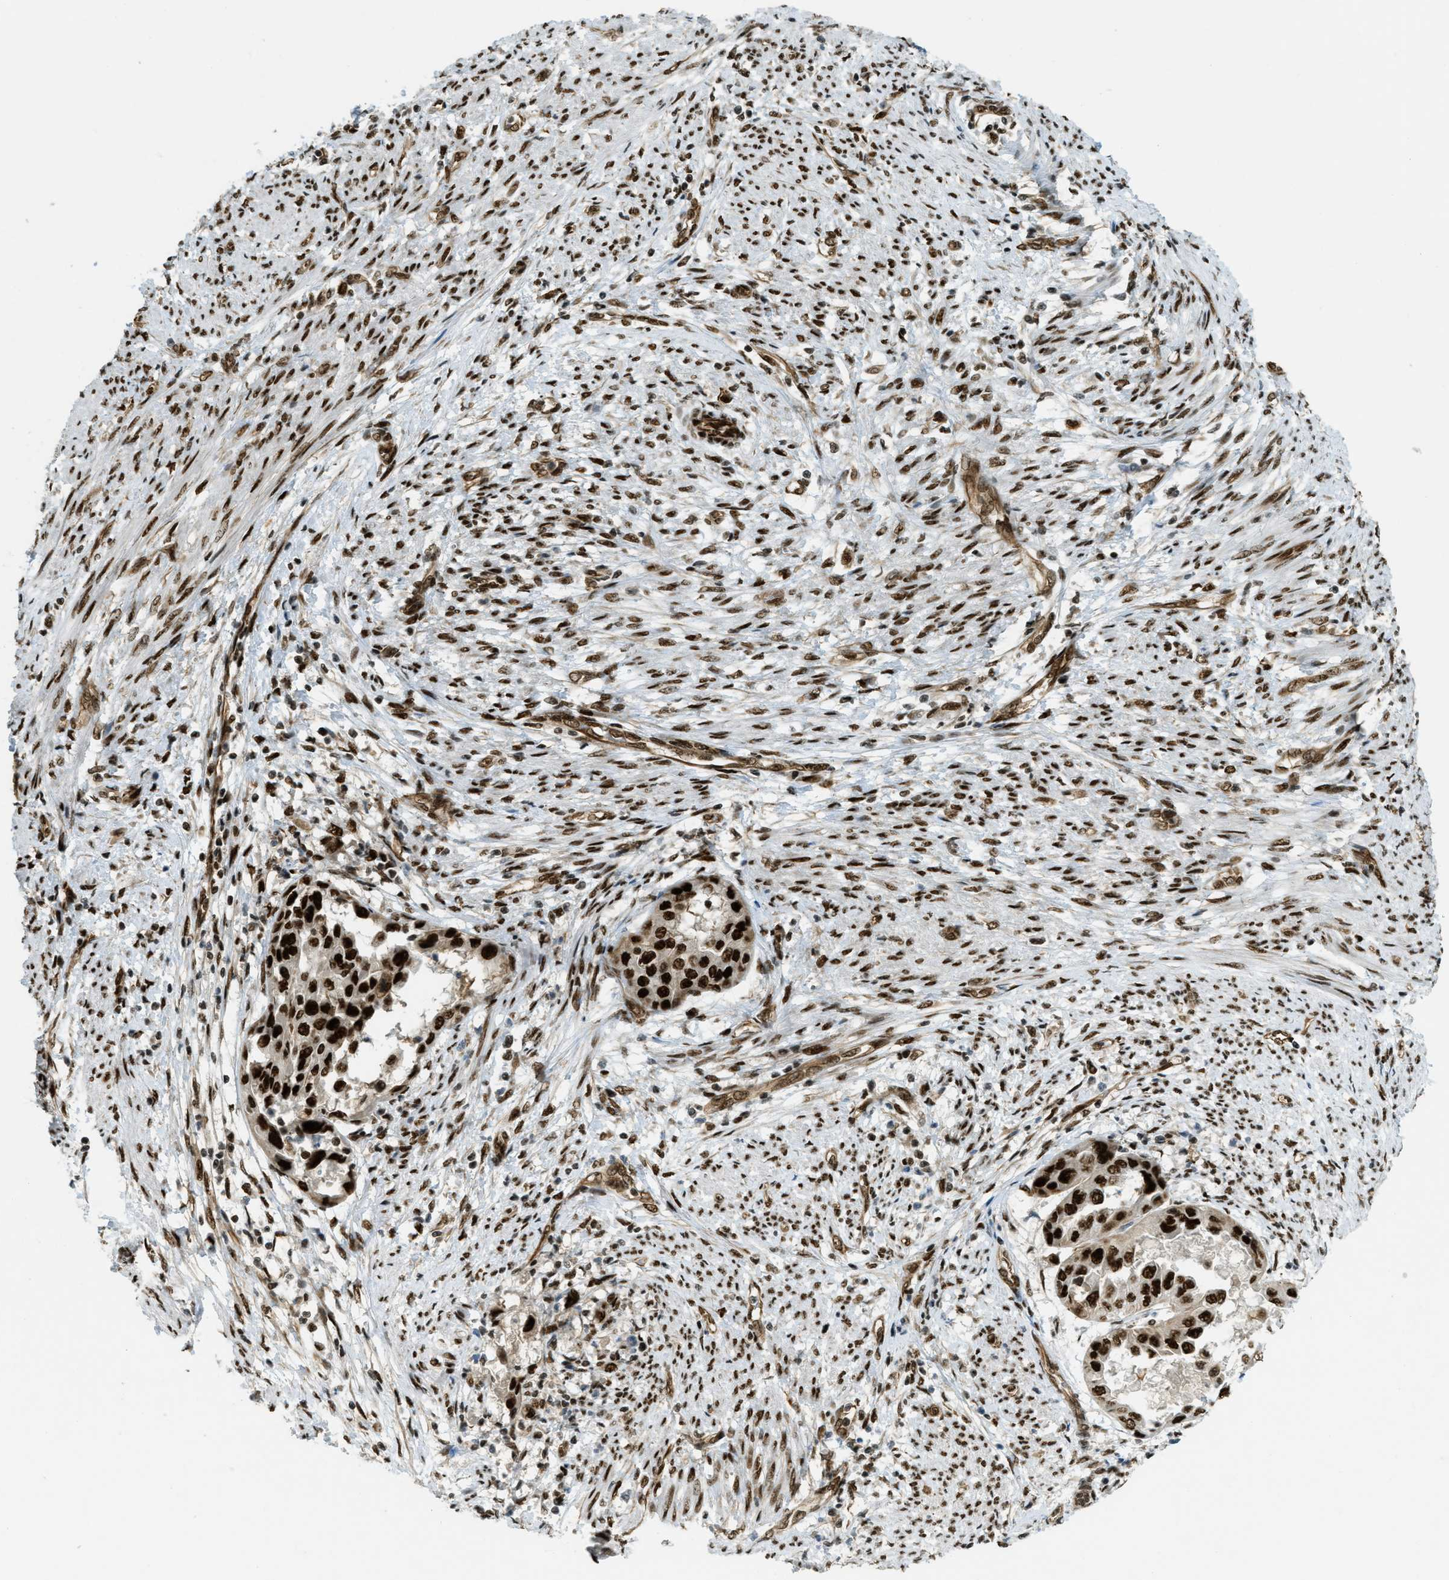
{"staining": {"intensity": "strong", "quantity": ">75%", "location": "nuclear"}, "tissue": "endometrial cancer", "cell_type": "Tumor cells", "image_type": "cancer", "snomed": [{"axis": "morphology", "description": "Adenocarcinoma, NOS"}, {"axis": "topography", "description": "Endometrium"}], "caption": "Endometrial cancer (adenocarcinoma) stained with DAB (3,3'-diaminobenzidine) immunohistochemistry exhibits high levels of strong nuclear expression in approximately >75% of tumor cells.", "gene": "ZFR", "patient": {"sex": "female", "age": 85}}